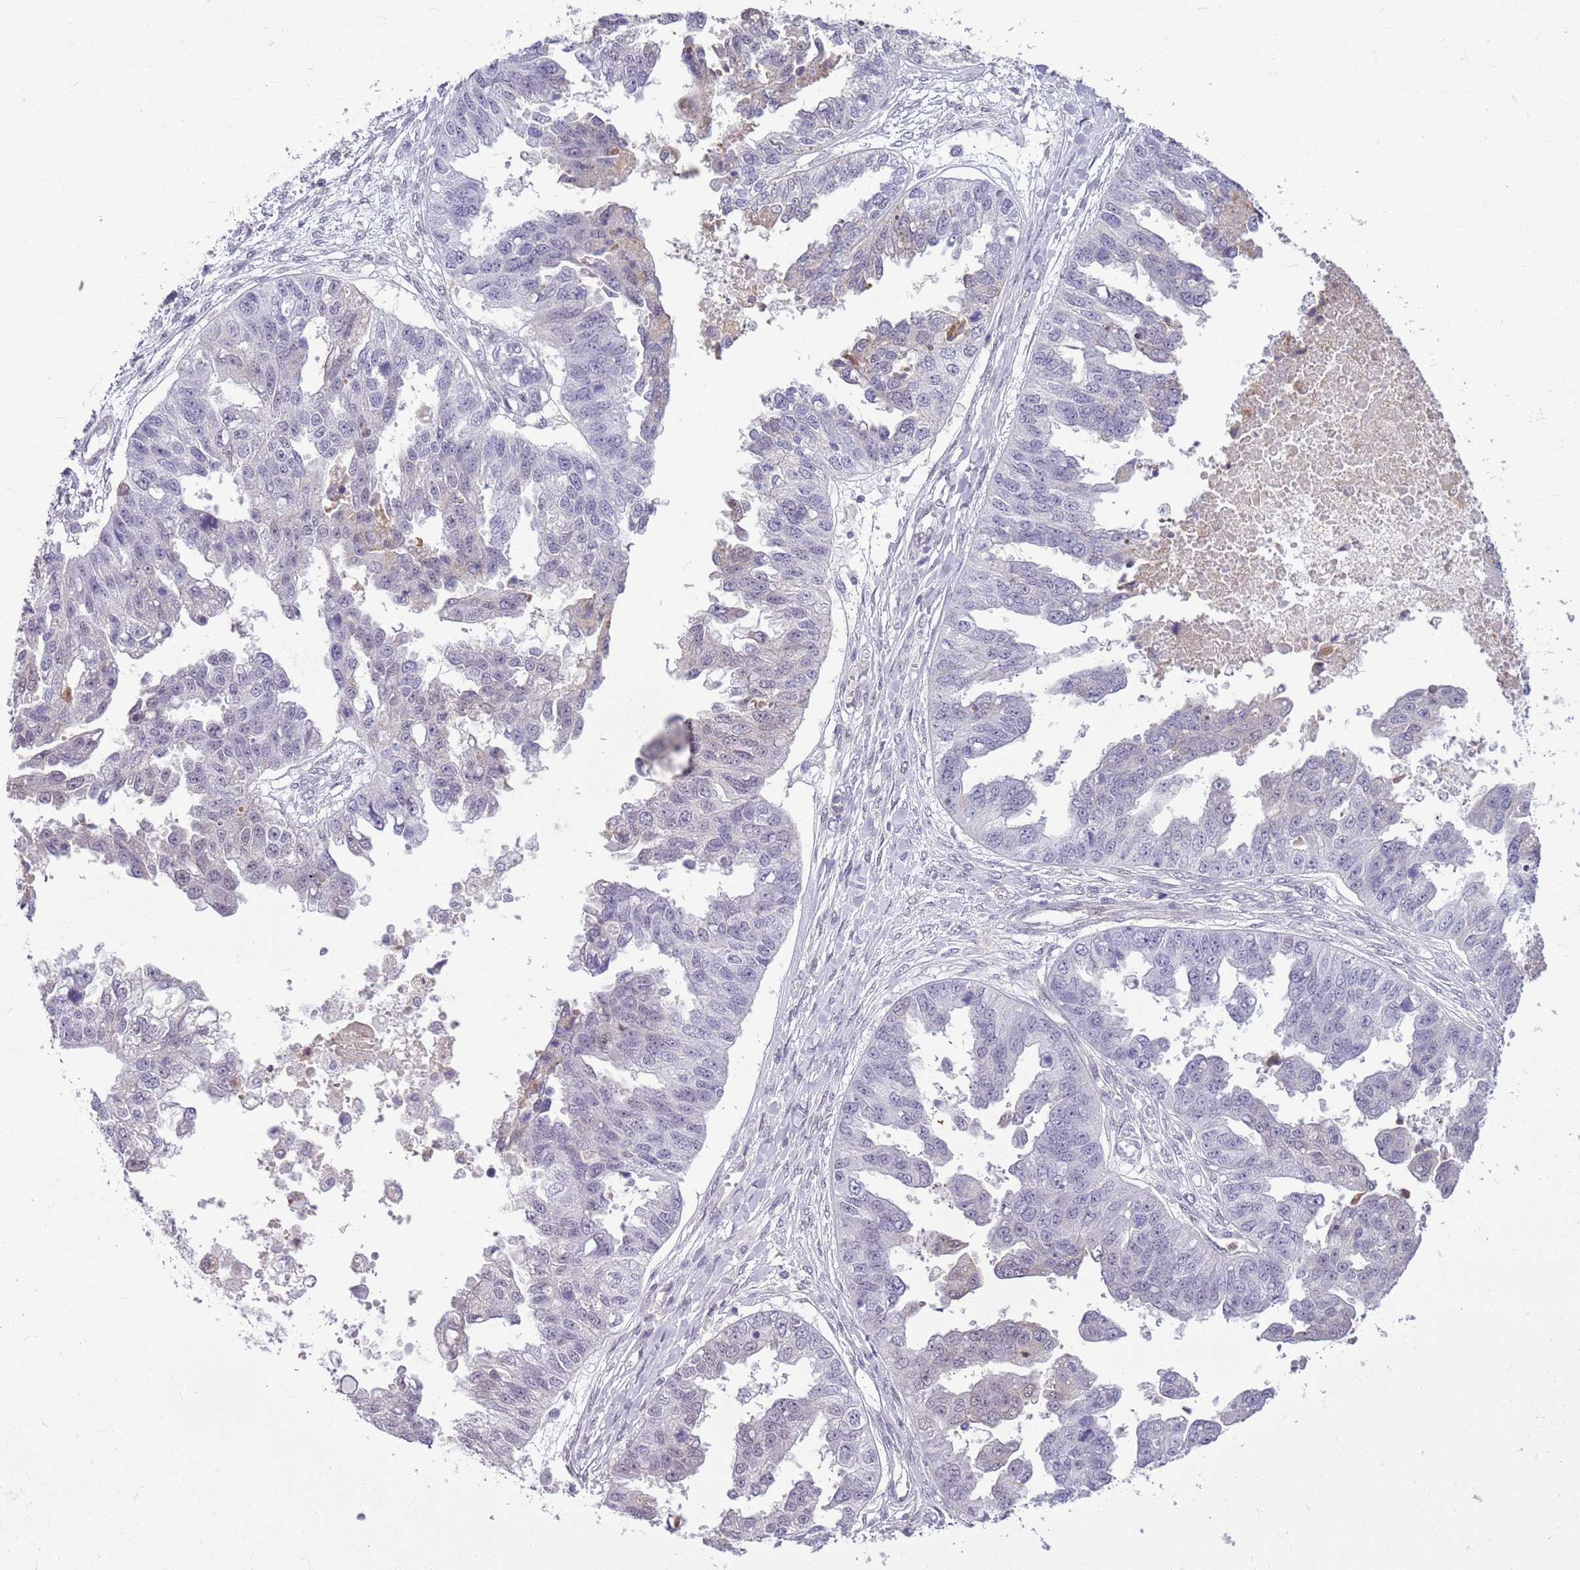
{"staining": {"intensity": "negative", "quantity": "none", "location": "none"}, "tissue": "ovarian cancer", "cell_type": "Tumor cells", "image_type": "cancer", "snomed": [{"axis": "morphology", "description": "Cystadenocarcinoma, serous, NOS"}, {"axis": "topography", "description": "Ovary"}], "caption": "Micrograph shows no significant protein positivity in tumor cells of ovarian cancer (serous cystadenocarcinoma).", "gene": "DHX32", "patient": {"sex": "female", "age": 58}}